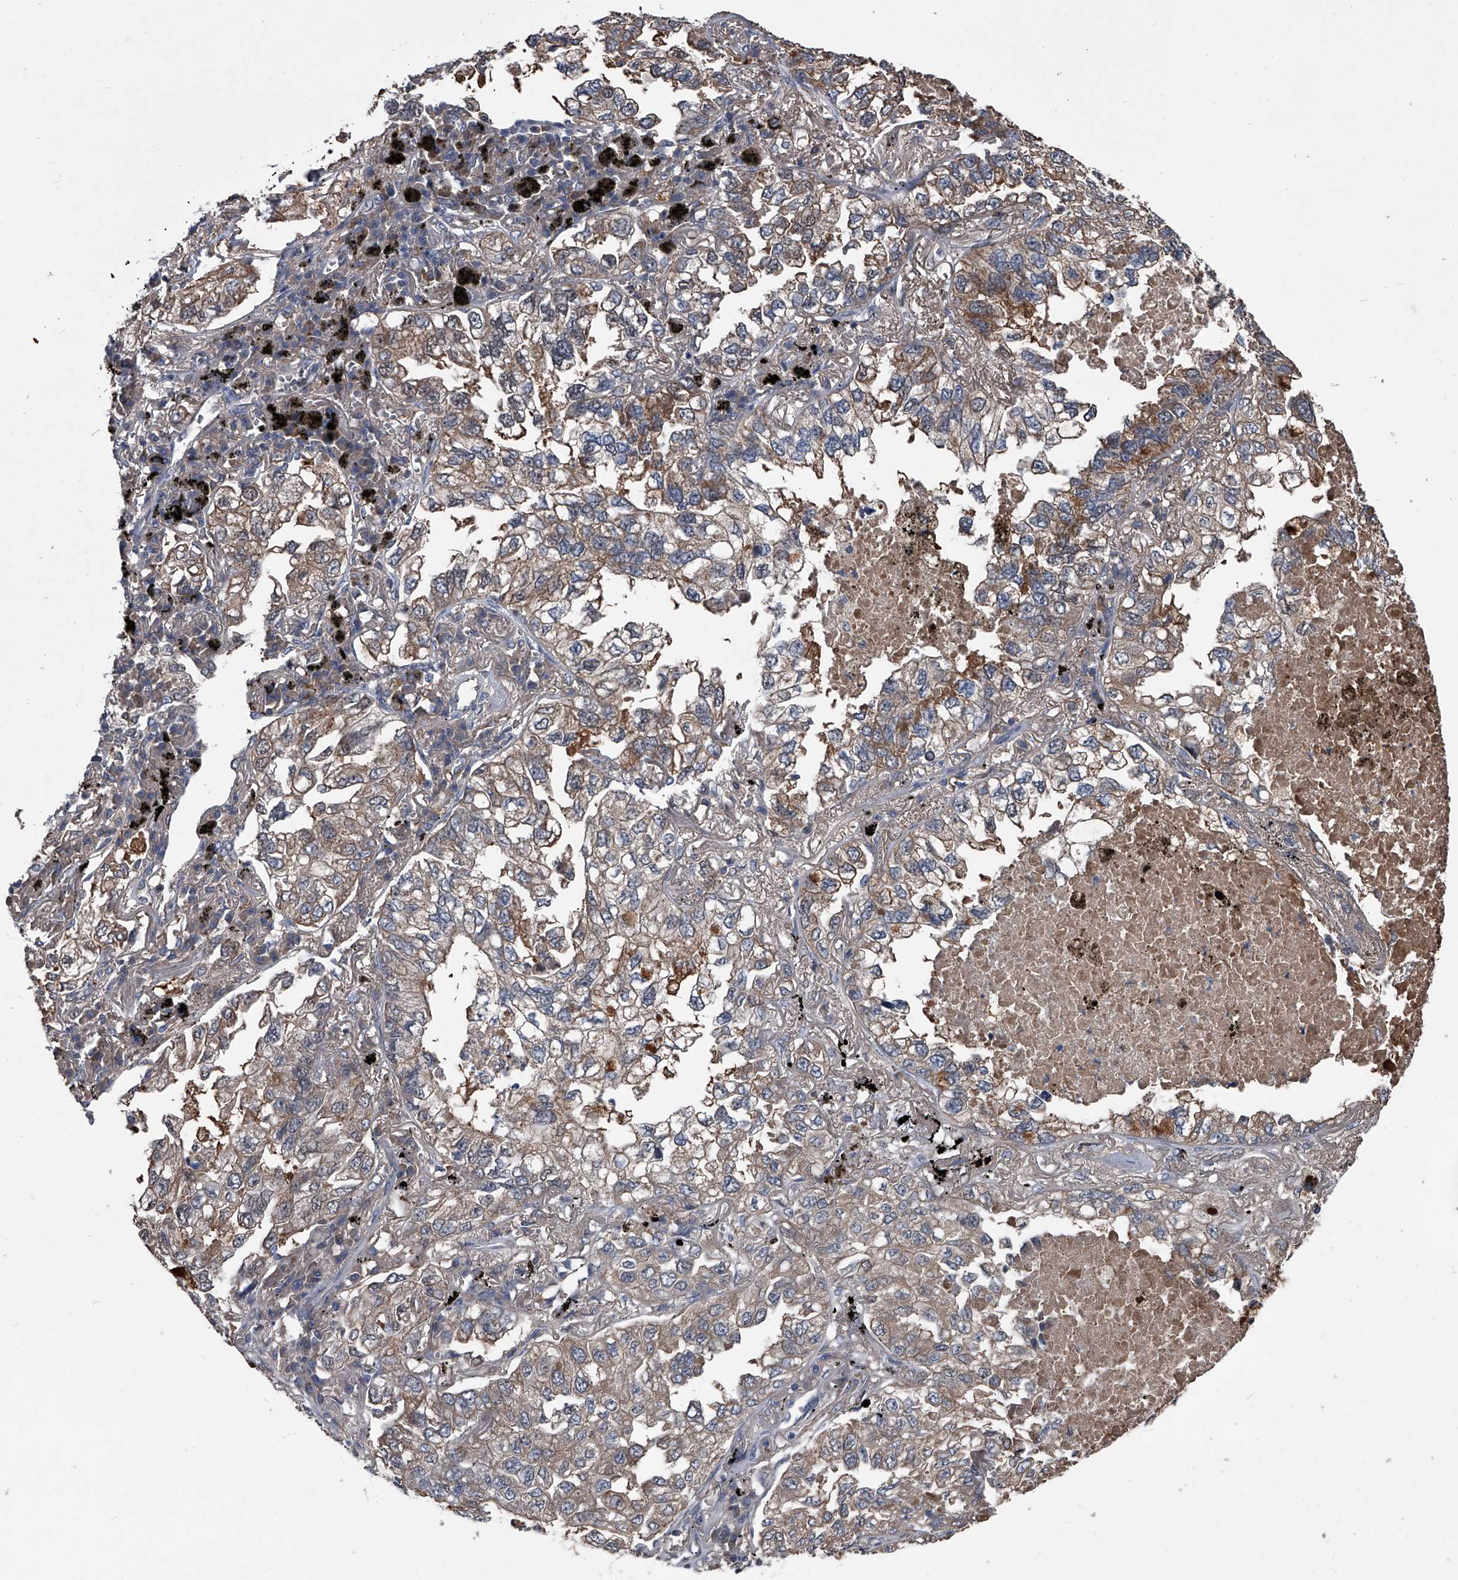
{"staining": {"intensity": "weak", "quantity": ">75%", "location": "cytoplasmic/membranous"}, "tissue": "lung cancer", "cell_type": "Tumor cells", "image_type": "cancer", "snomed": [{"axis": "morphology", "description": "Adenocarcinoma, NOS"}, {"axis": "topography", "description": "Lung"}], "caption": "Protein staining displays weak cytoplasmic/membranous positivity in about >75% of tumor cells in lung adenocarcinoma.", "gene": "KIF13A", "patient": {"sex": "male", "age": 65}}